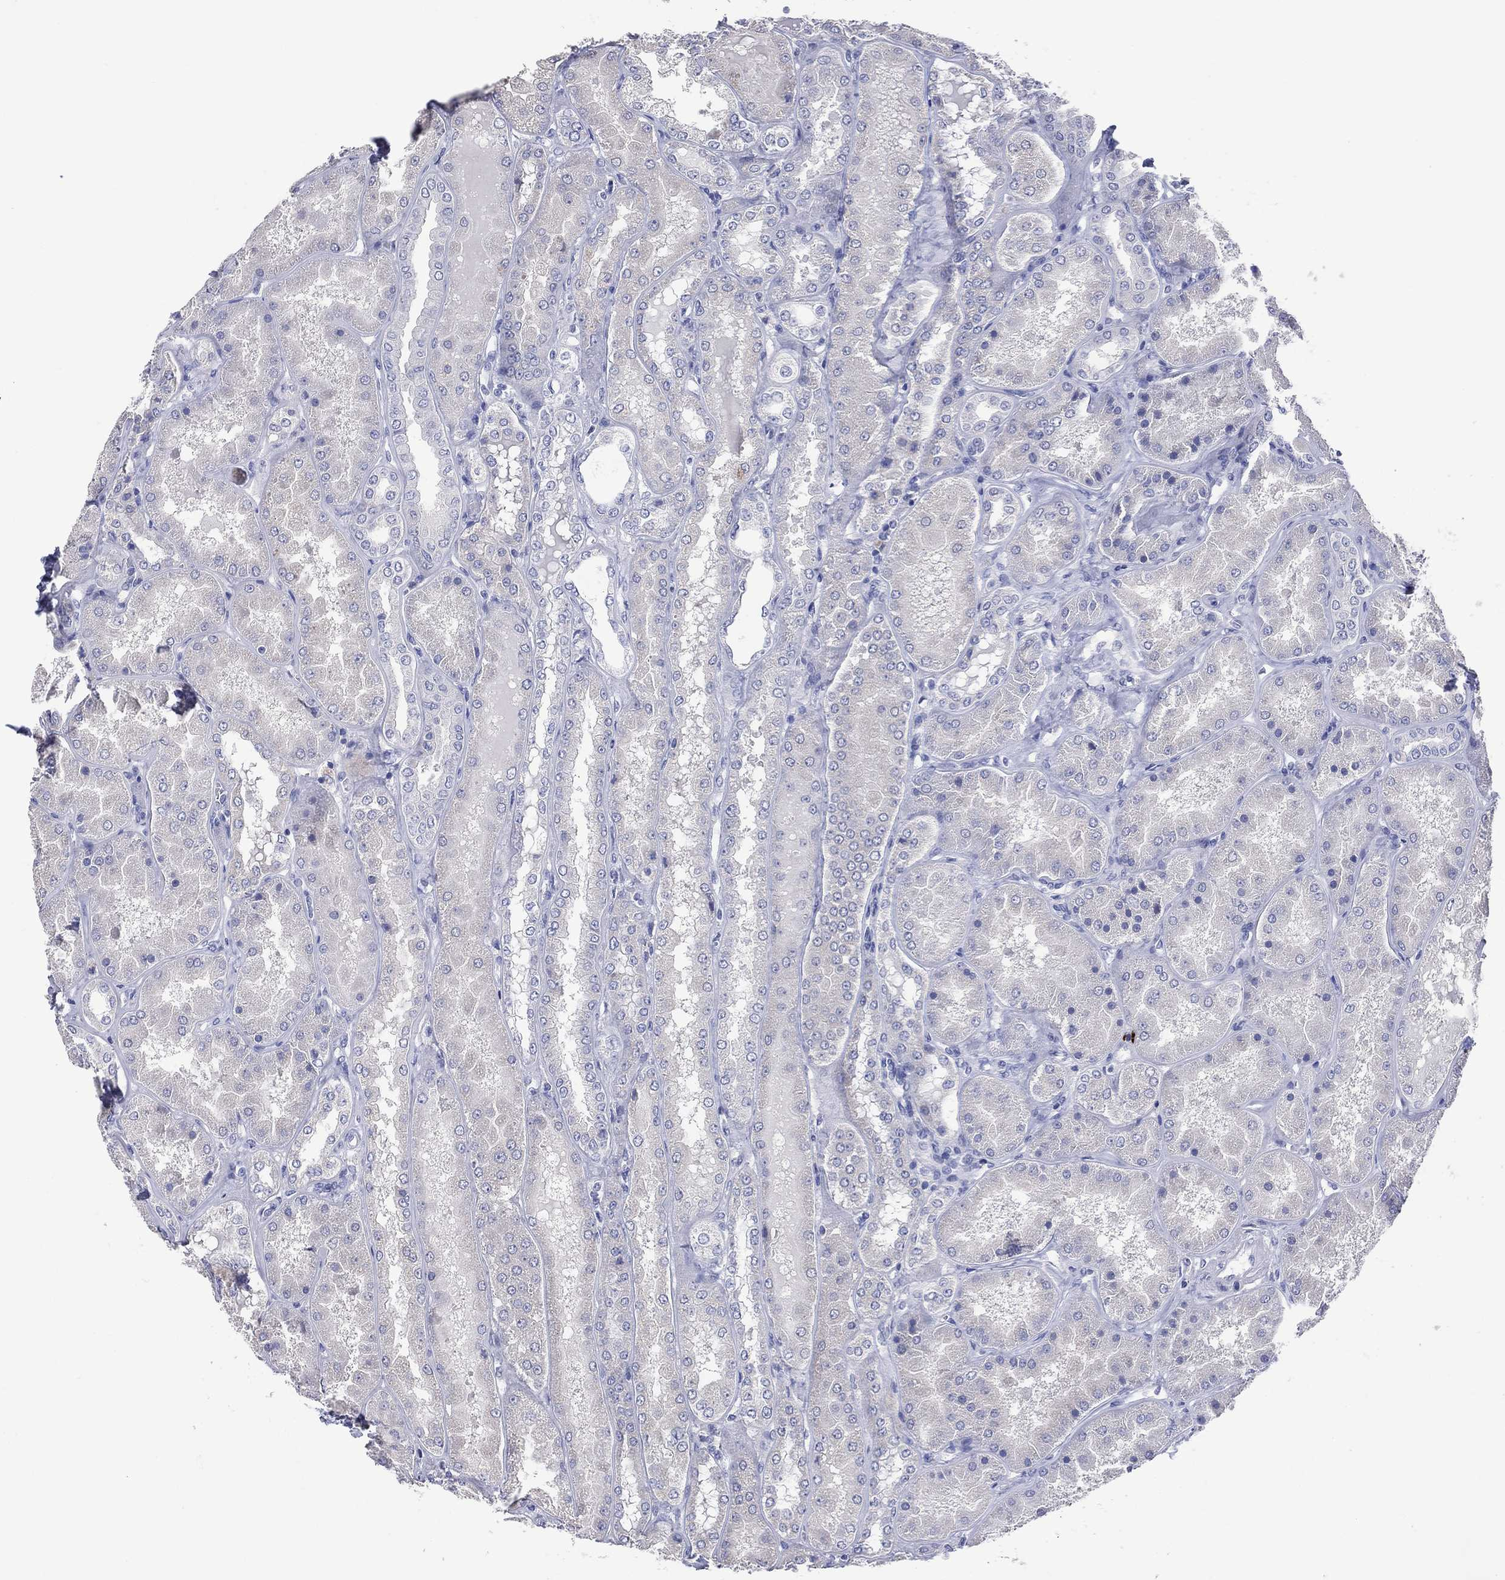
{"staining": {"intensity": "negative", "quantity": "none", "location": "none"}, "tissue": "kidney", "cell_type": "Cells in glomeruli", "image_type": "normal", "snomed": [{"axis": "morphology", "description": "Normal tissue, NOS"}, {"axis": "topography", "description": "Kidney"}], "caption": "Protein analysis of normal kidney exhibits no significant positivity in cells in glomeruli.", "gene": "DNAH6", "patient": {"sex": "female", "age": 56}}